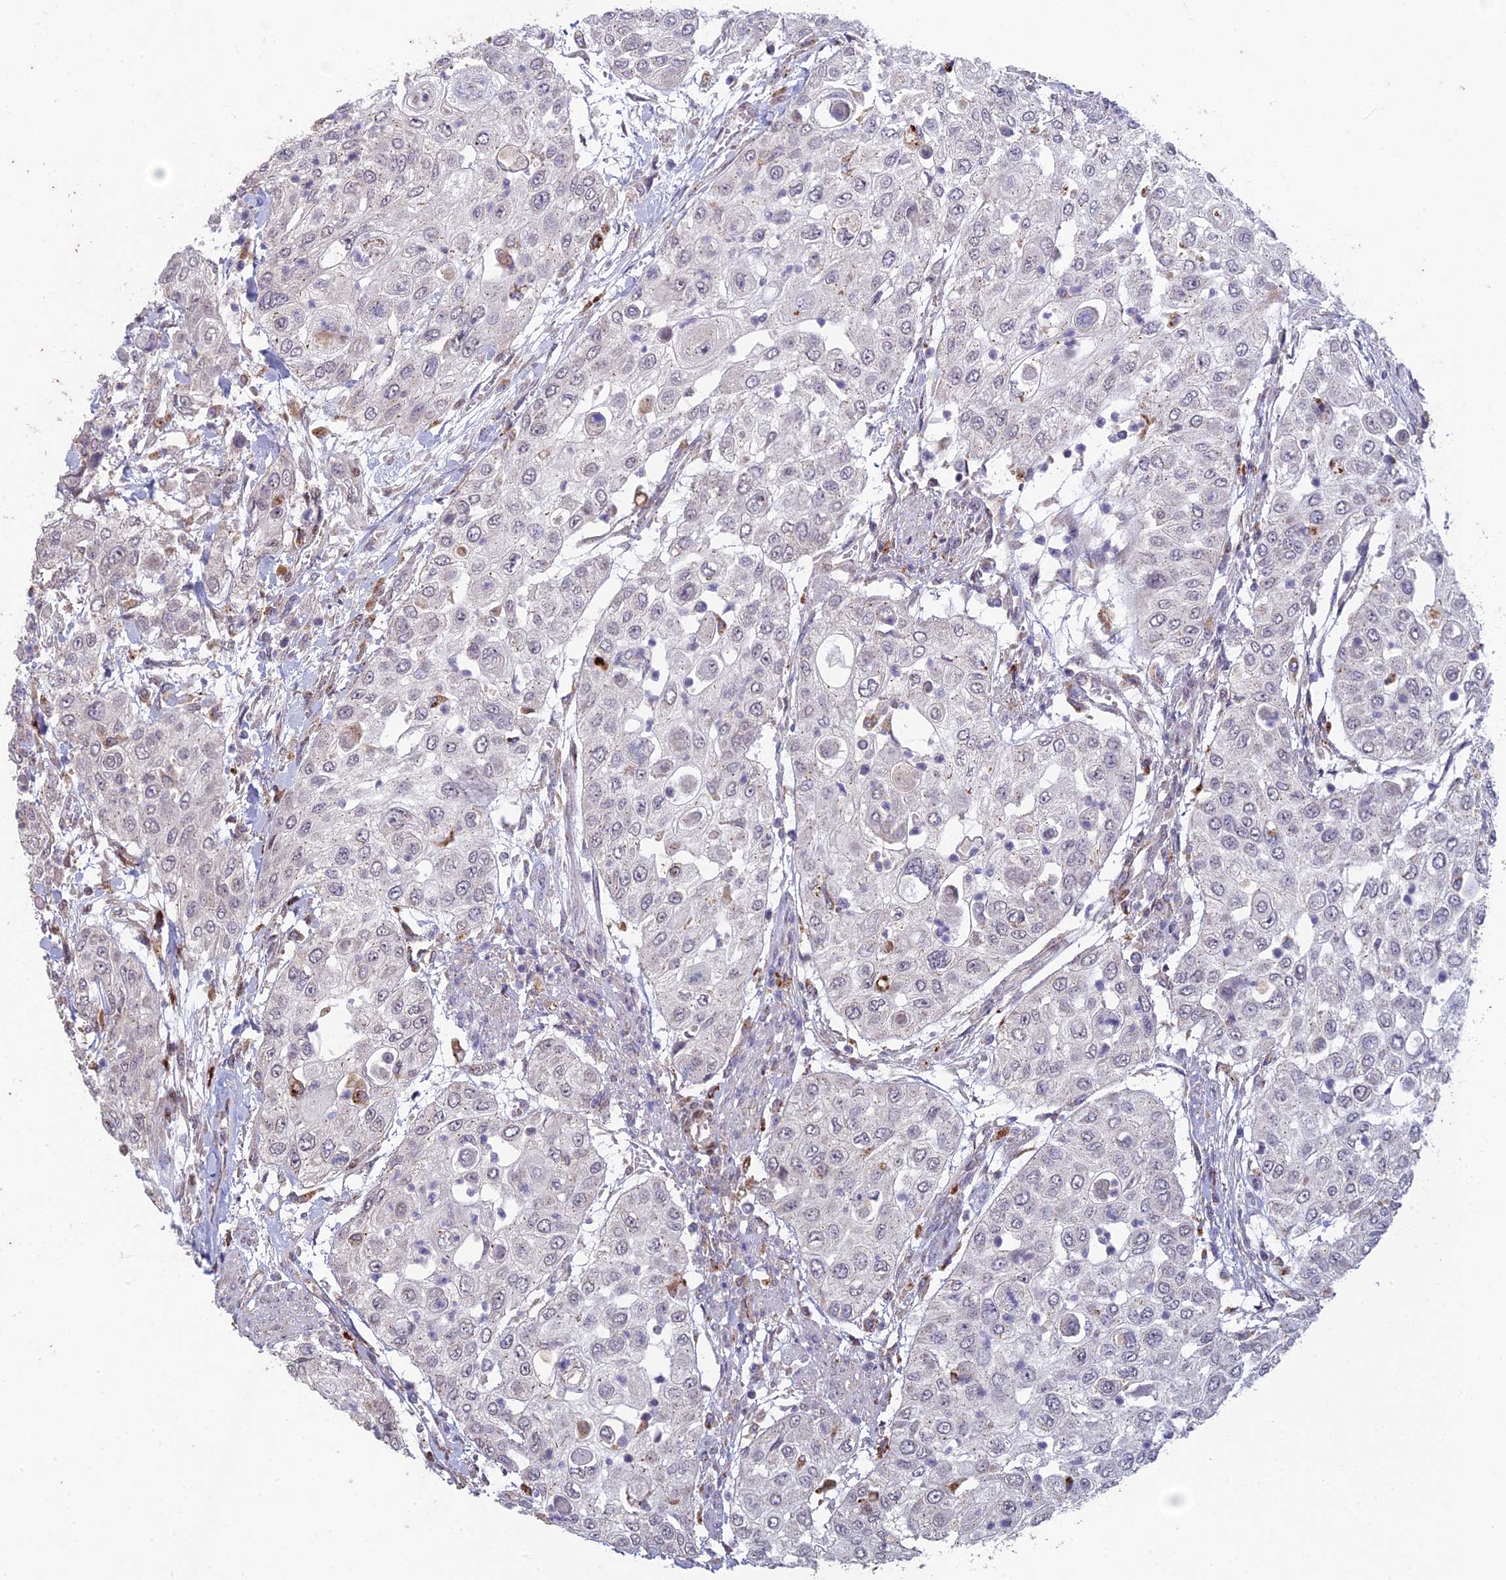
{"staining": {"intensity": "negative", "quantity": "none", "location": "none"}, "tissue": "urothelial cancer", "cell_type": "Tumor cells", "image_type": "cancer", "snomed": [{"axis": "morphology", "description": "Urothelial carcinoma, High grade"}, {"axis": "topography", "description": "Urinary bladder"}], "caption": "Protein analysis of urothelial cancer exhibits no significant expression in tumor cells.", "gene": "FOXS1", "patient": {"sex": "female", "age": 79}}